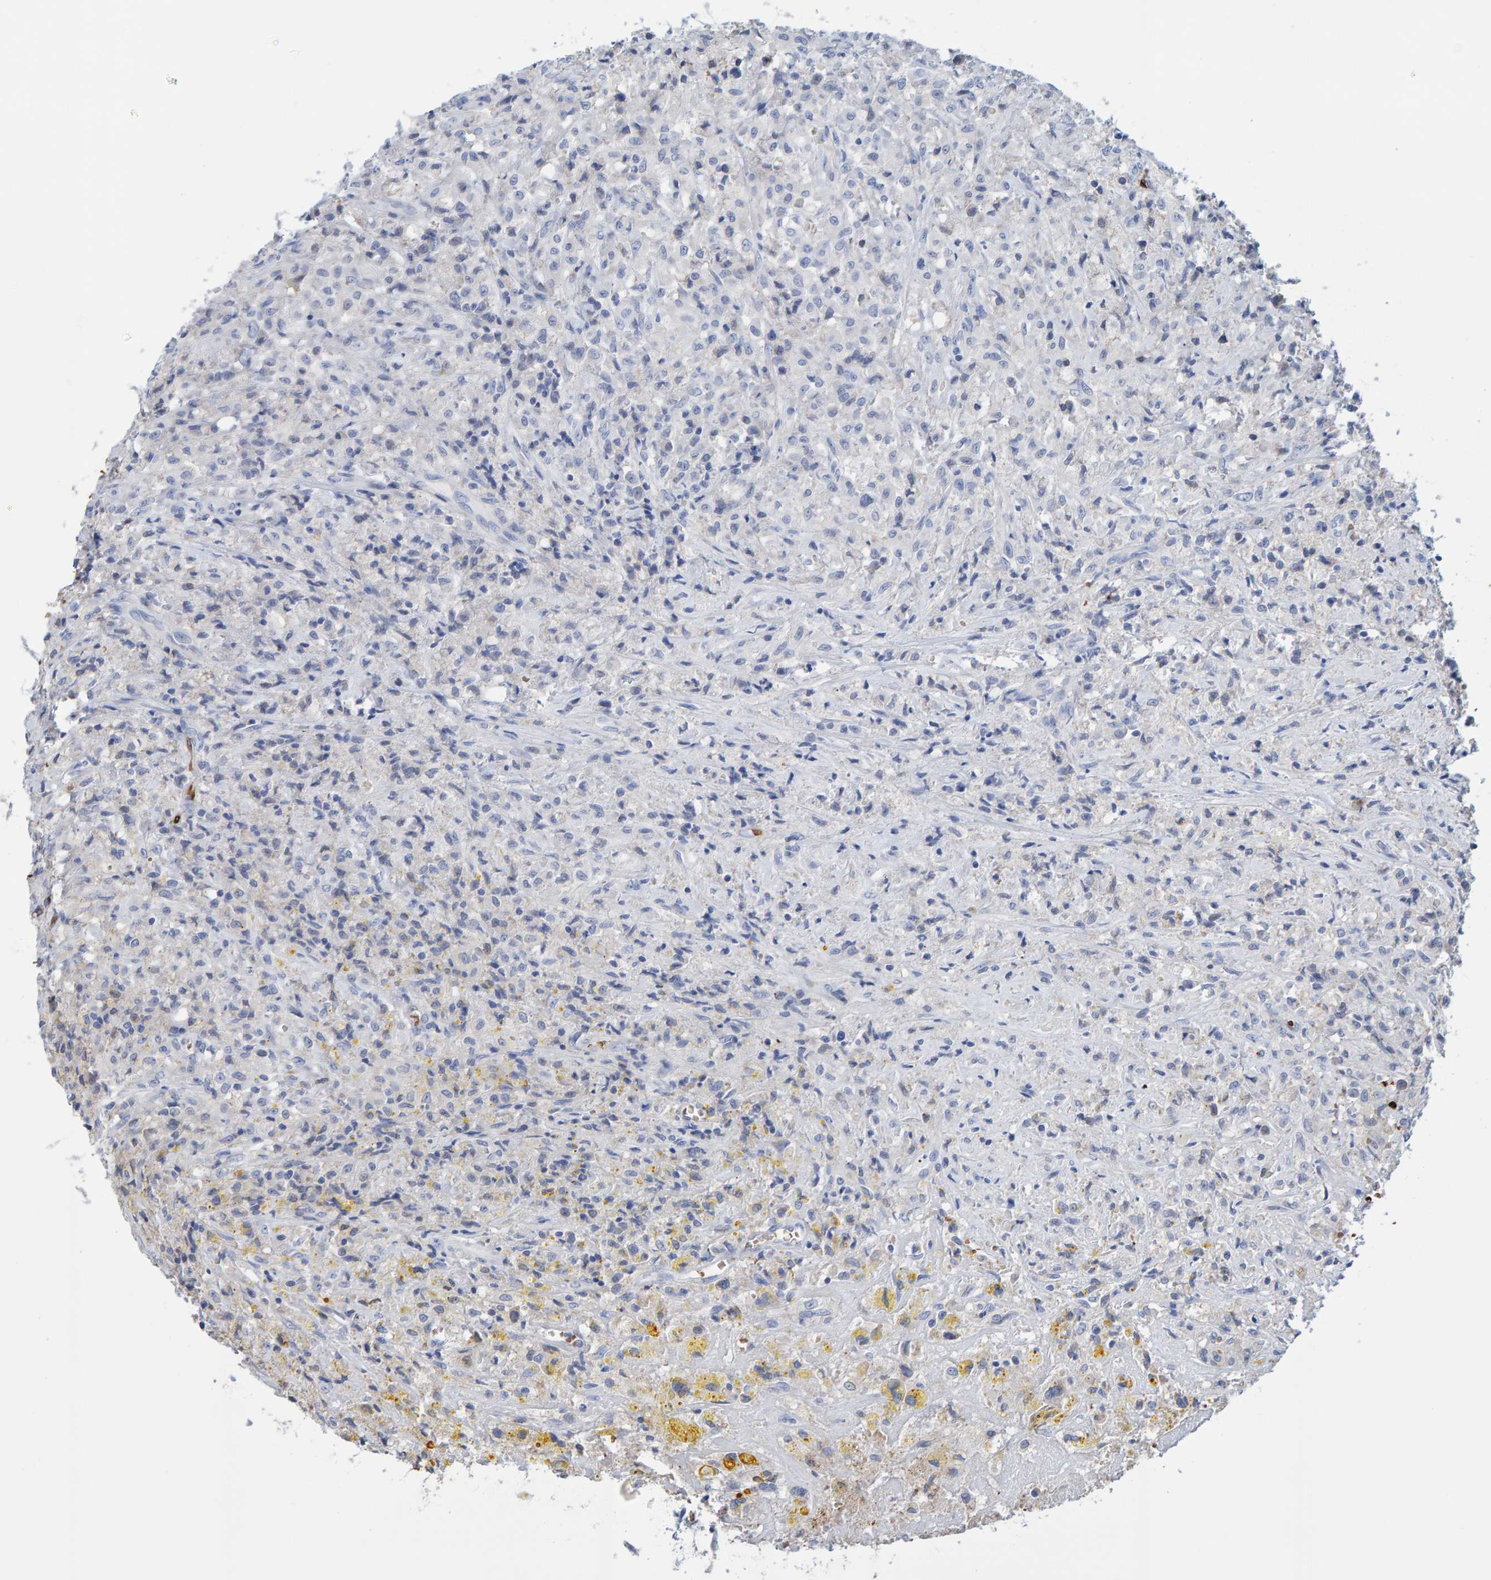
{"staining": {"intensity": "negative", "quantity": "none", "location": "none"}, "tissue": "testis cancer", "cell_type": "Tumor cells", "image_type": "cancer", "snomed": [{"axis": "morphology", "description": "Carcinoma, Embryonal, NOS"}, {"axis": "topography", "description": "Testis"}], "caption": "Immunohistochemical staining of human testis embryonal carcinoma reveals no significant positivity in tumor cells.", "gene": "VPS9D1", "patient": {"sex": "male", "age": 2}}